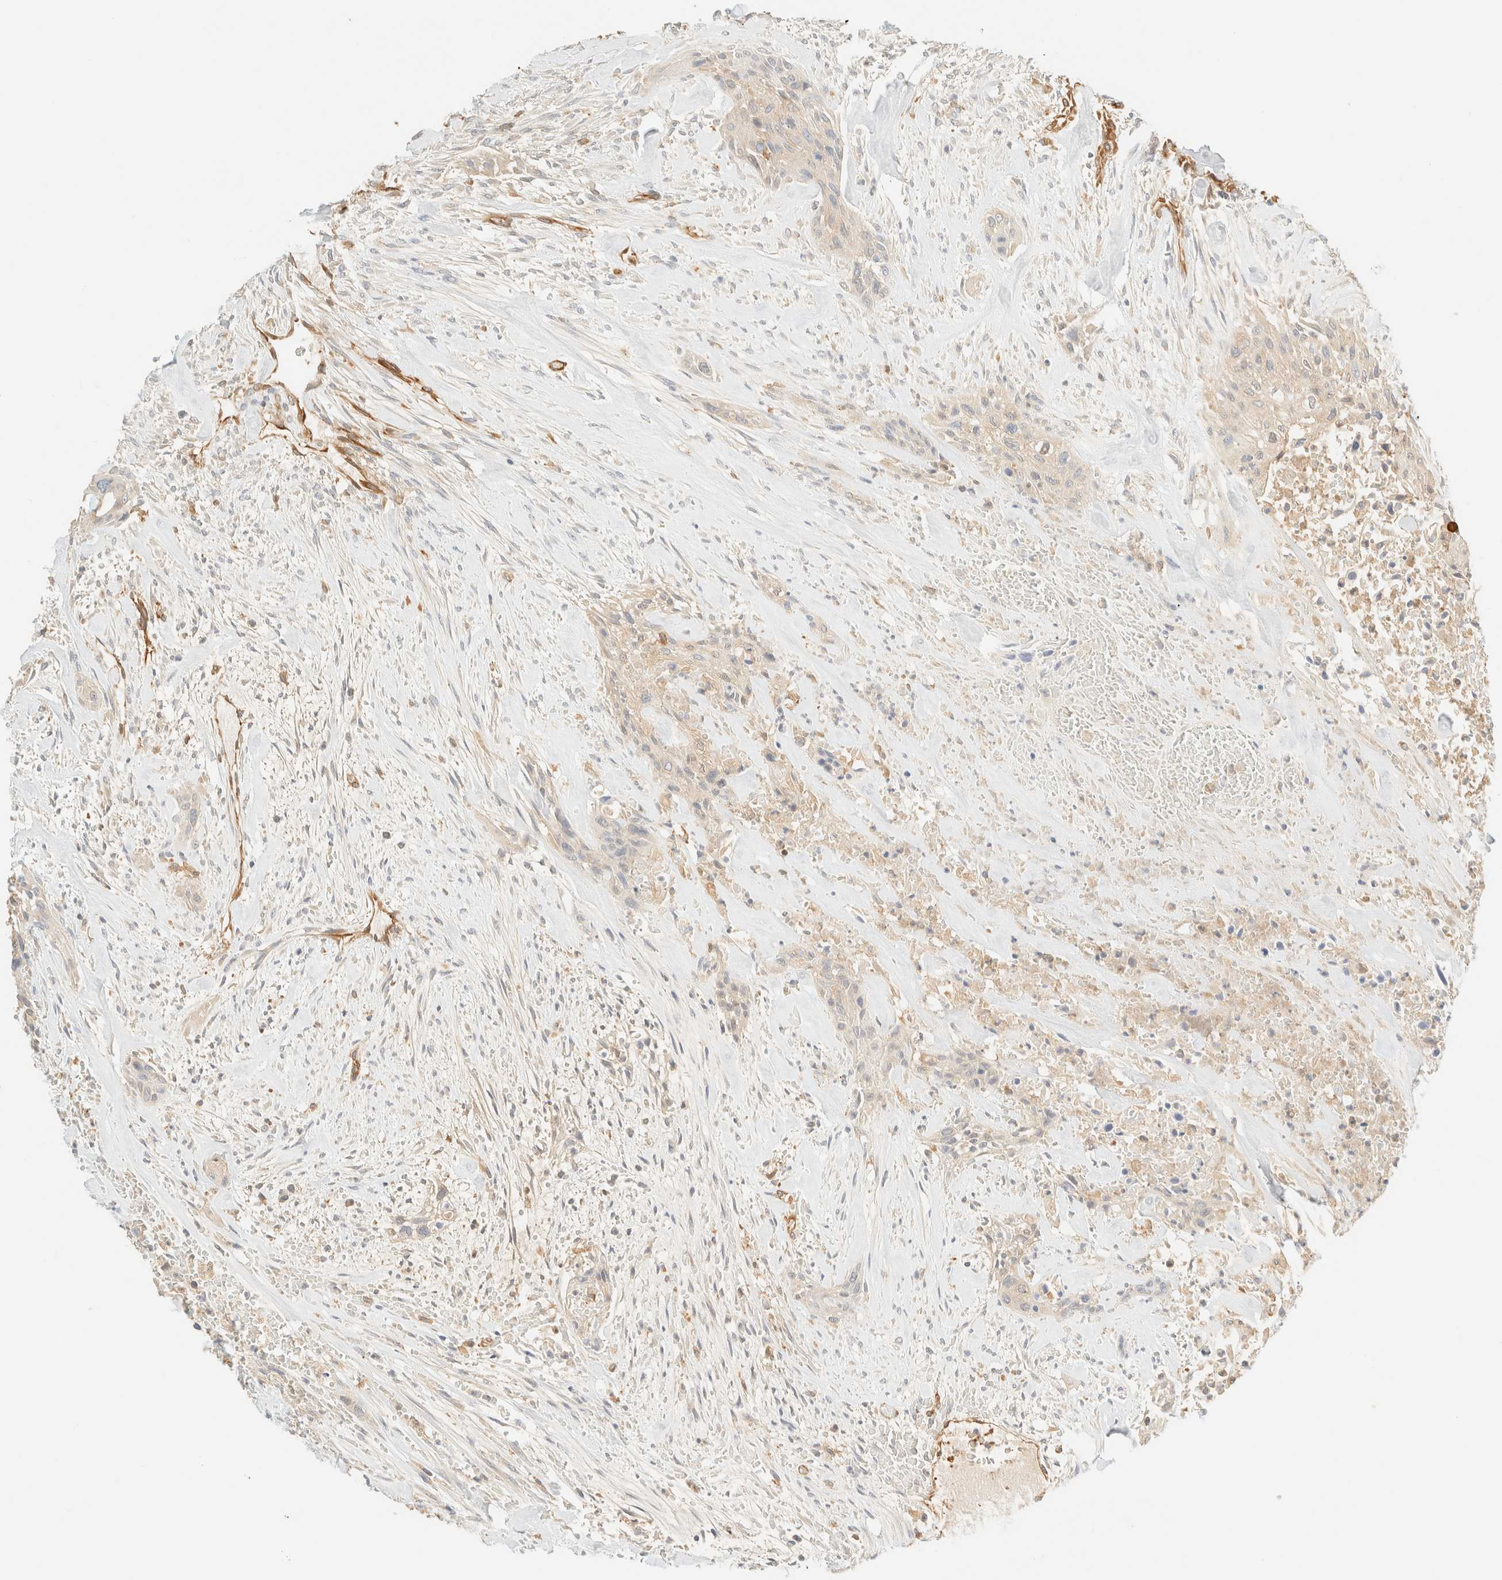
{"staining": {"intensity": "weak", "quantity": "<25%", "location": "cytoplasmic/membranous"}, "tissue": "urothelial cancer", "cell_type": "Tumor cells", "image_type": "cancer", "snomed": [{"axis": "morphology", "description": "Urothelial carcinoma, High grade"}, {"axis": "topography", "description": "Urinary bladder"}], "caption": "There is no significant positivity in tumor cells of high-grade urothelial carcinoma.", "gene": "FHOD1", "patient": {"sex": "male", "age": 35}}